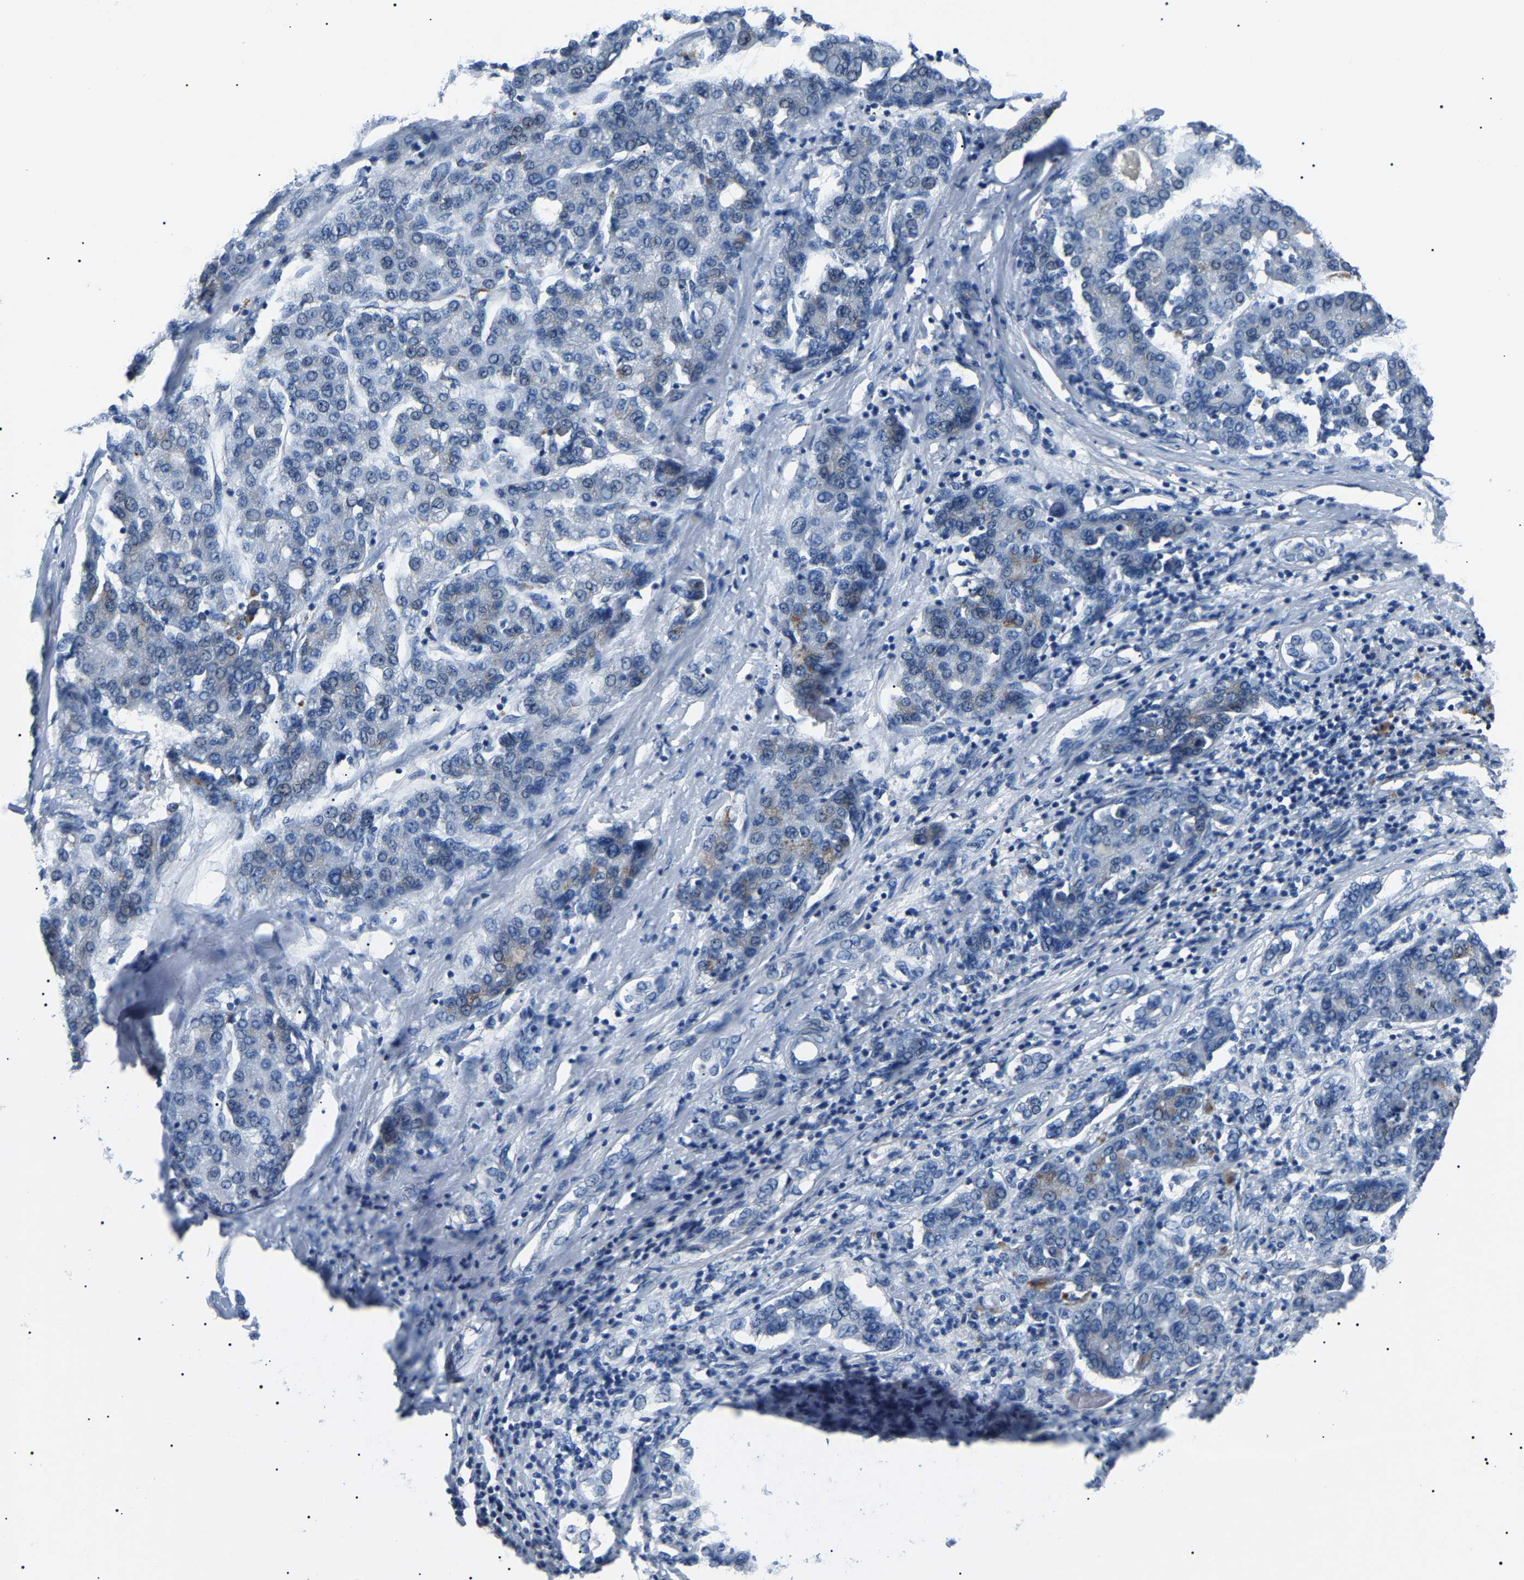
{"staining": {"intensity": "weak", "quantity": "<25%", "location": "cytoplasmic/membranous"}, "tissue": "liver cancer", "cell_type": "Tumor cells", "image_type": "cancer", "snomed": [{"axis": "morphology", "description": "Carcinoma, Hepatocellular, NOS"}, {"axis": "topography", "description": "Liver"}], "caption": "Tumor cells are negative for brown protein staining in liver cancer (hepatocellular carcinoma).", "gene": "KLK15", "patient": {"sex": "male", "age": 65}}